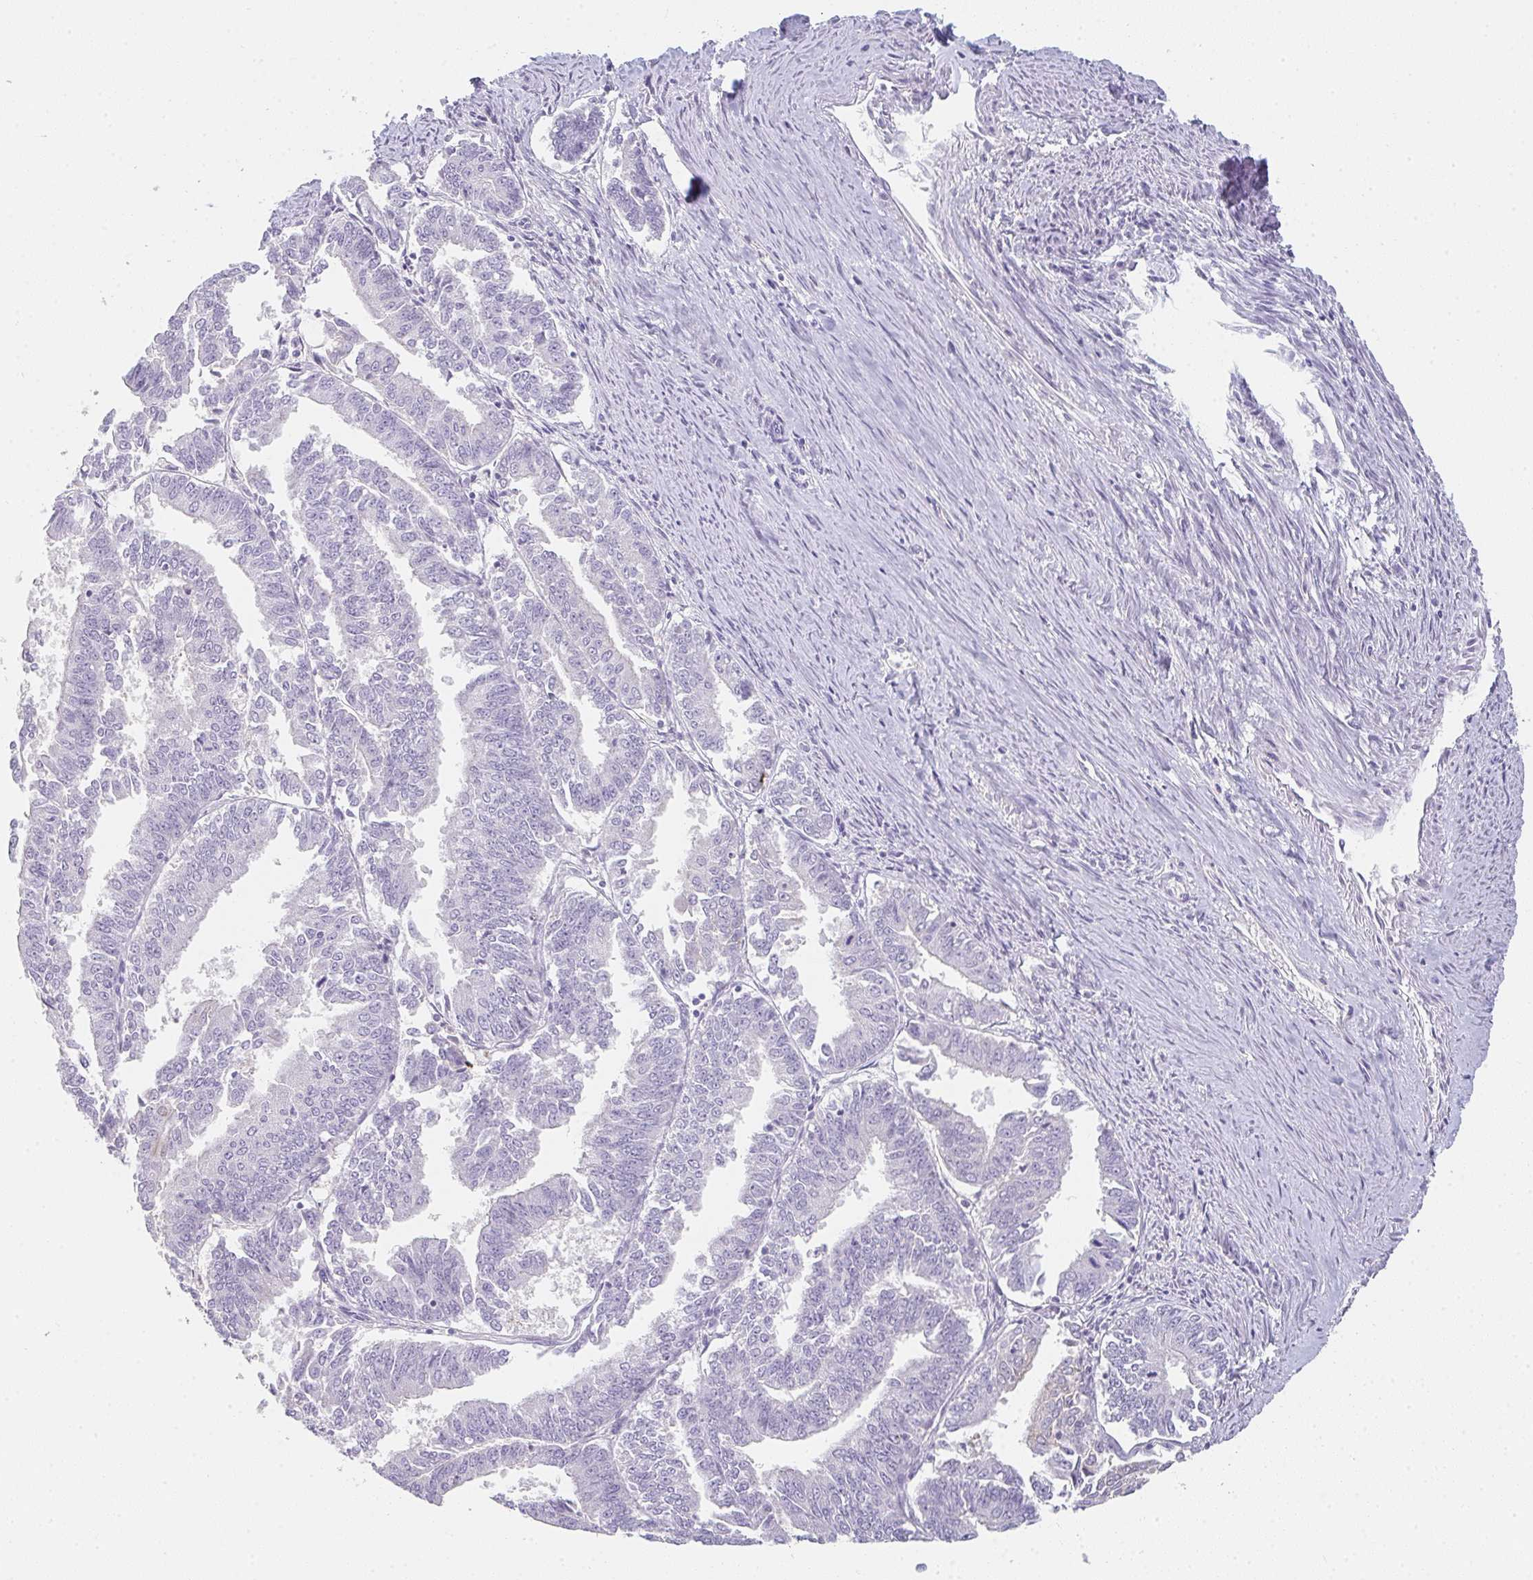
{"staining": {"intensity": "negative", "quantity": "none", "location": "none"}, "tissue": "endometrial cancer", "cell_type": "Tumor cells", "image_type": "cancer", "snomed": [{"axis": "morphology", "description": "Adenocarcinoma, NOS"}, {"axis": "topography", "description": "Endometrium"}], "caption": "Immunohistochemical staining of human adenocarcinoma (endometrial) shows no significant expression in tumor cells. Nuclei are stained in blue.", "gene": "C1QTNF8", "patient": {"sex": "female", "age": 73}}